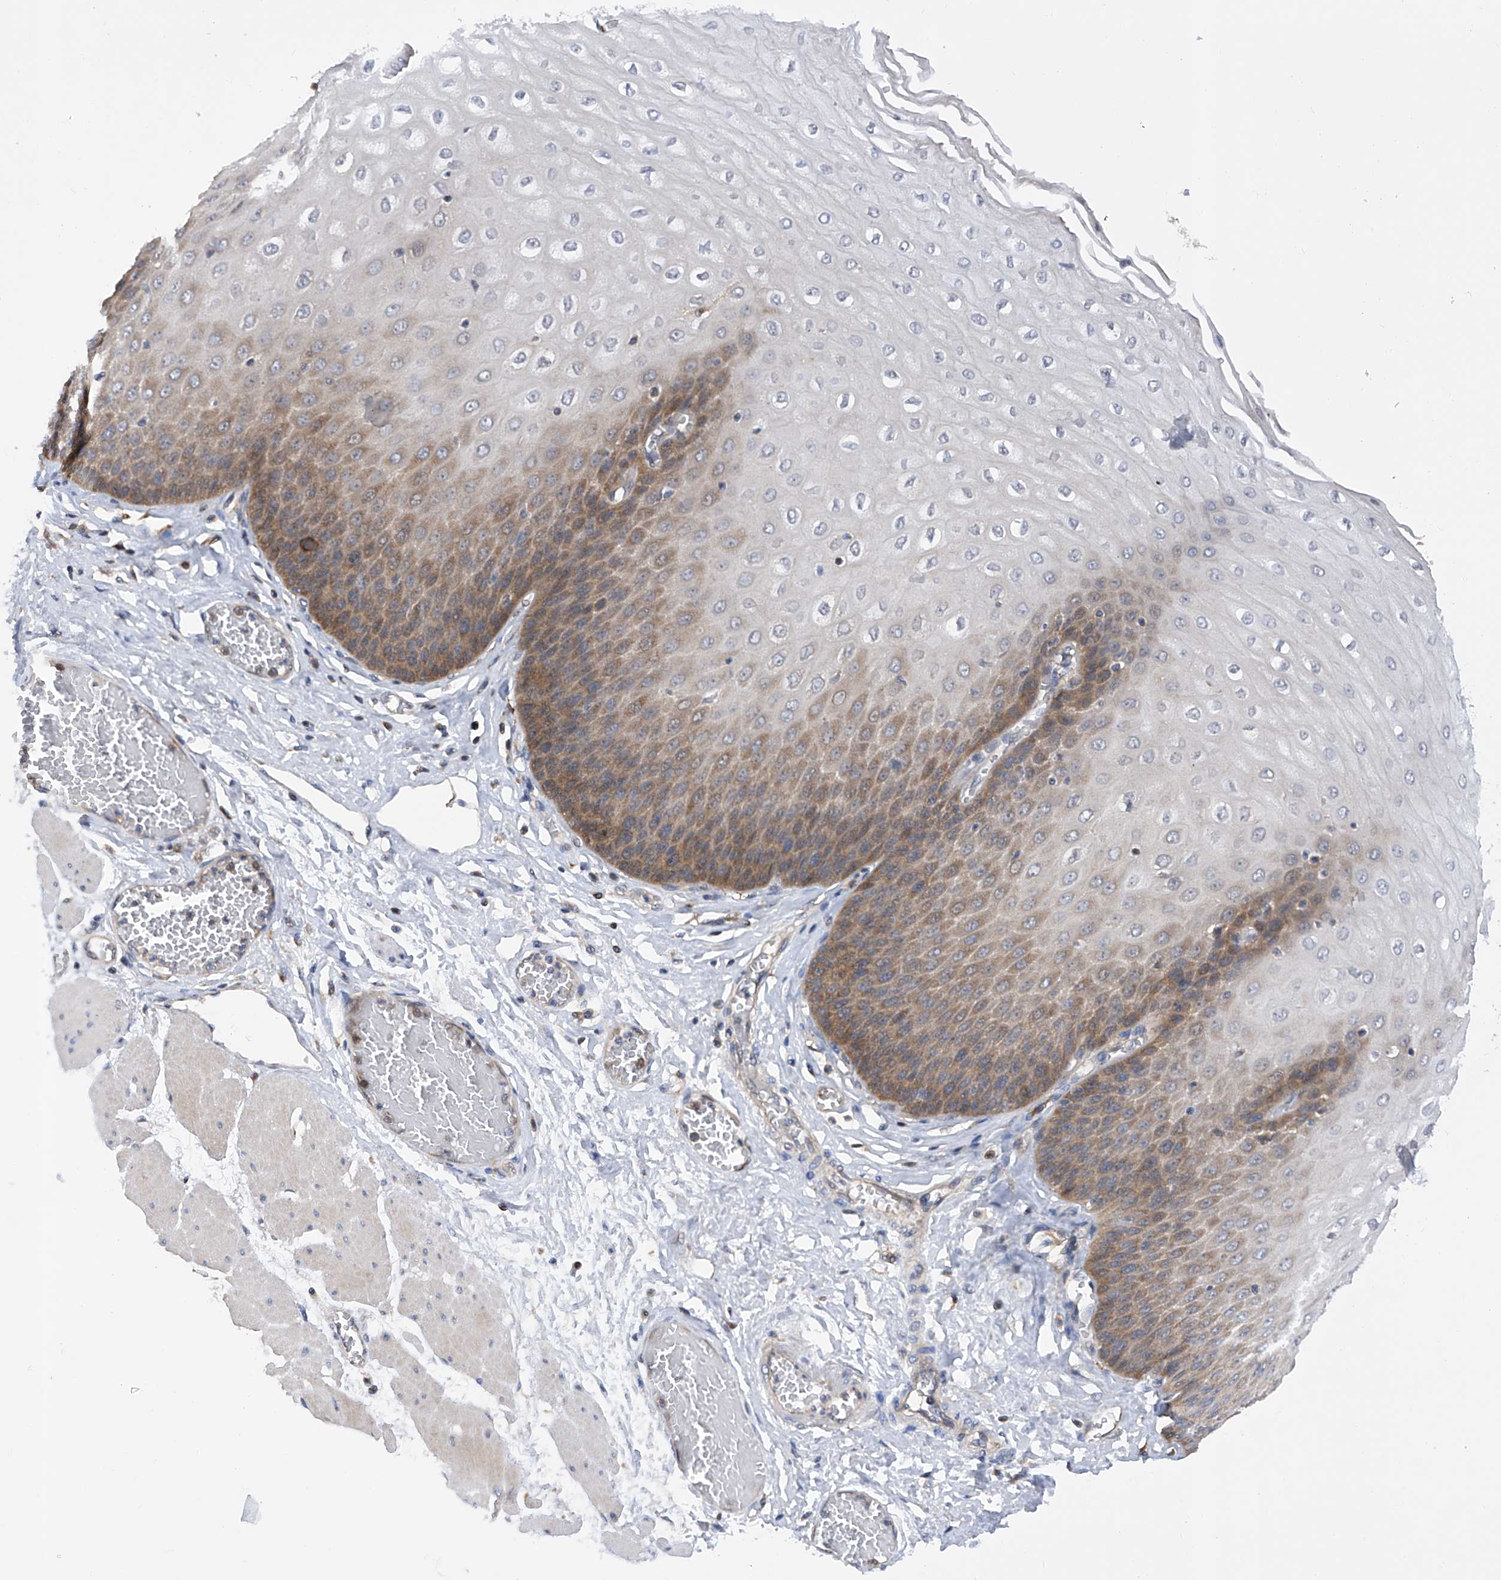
{"staining": {"intensity": "moderate", "quantity": "25%-75%", "location": "cytoplasmic/membranous"}, "tissue": "esophagus", "cell_type": "Squamous epithelial cells", "image_type": "normal", "snomed": [{"axis": "morphology", "description": "Normal tissue, NOS"}, {"axis": "topography", "description": "Esophagus"}], "caption": "IHC of benign human esophagus demonstrates medium levels of moderate cytoplasmic/membranous expression in about 25%-75% of squamous epithelial cells.", "gene": "SPATA20", "patient": {"sex": "male", "age": 60}}